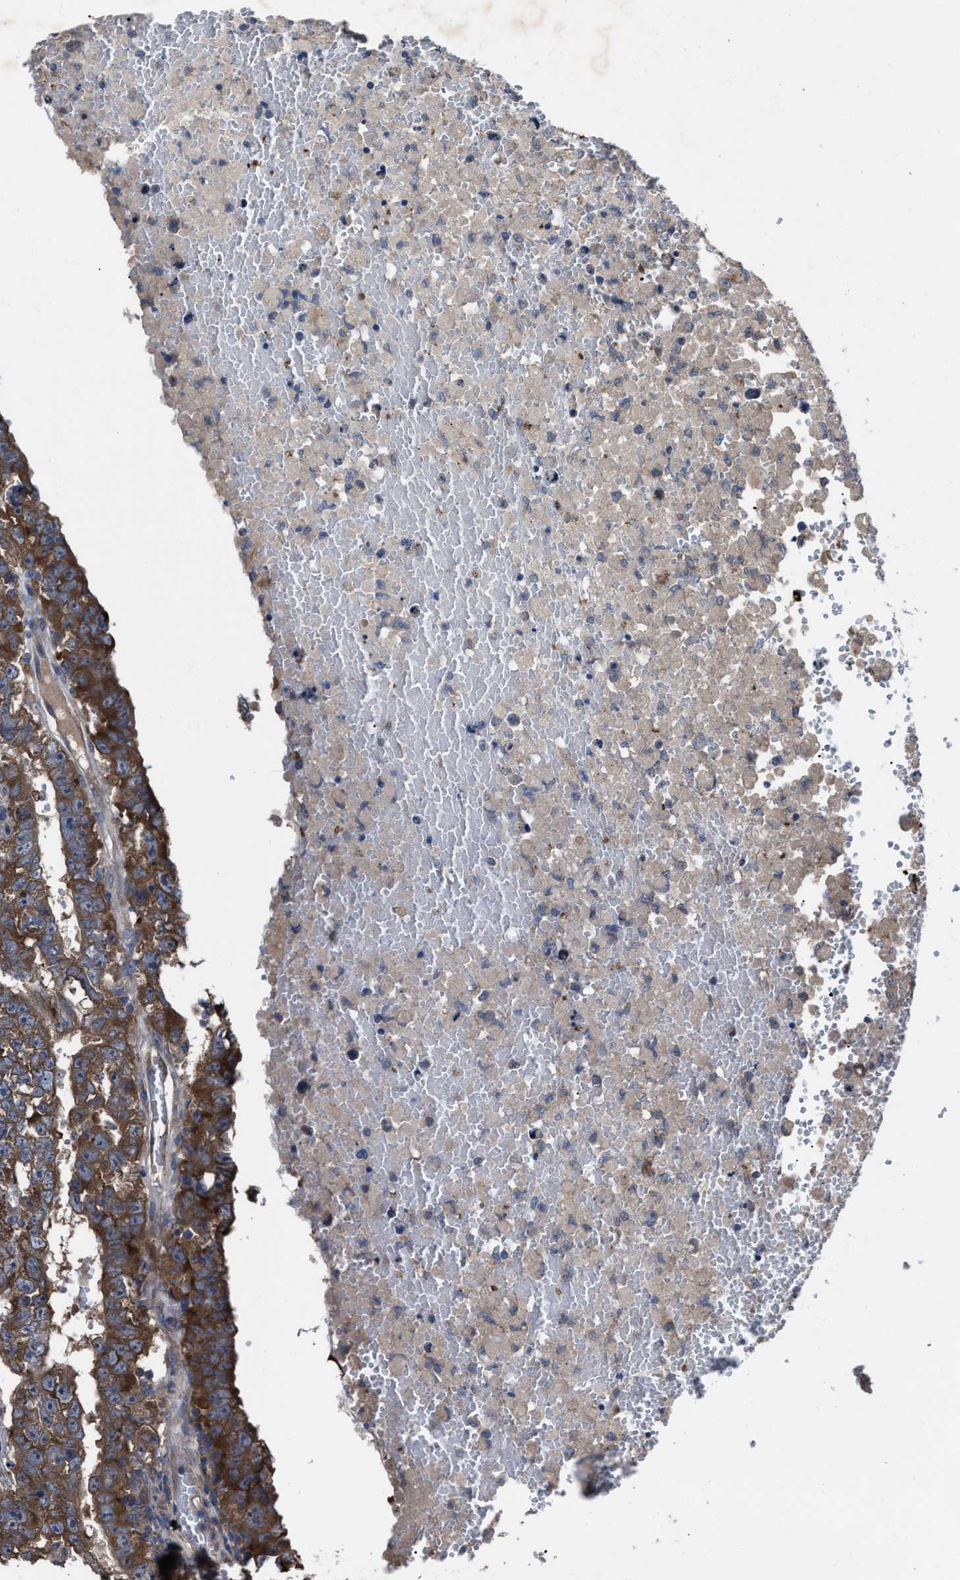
{"staining": {"intensity": "moderate", "quantity": ">75%", "location": "cytoplasmic/membranous"}, "tissue": "testis cancer", "cell_type": "Tumor cells", "image_type": "cancer", "snomed": [{"axis": "morphology", "description": "Carcinoma, Embryonal, NOS"}, {"axis": "topography", "description": "Testis"}], "caption": "IHC of human testis embryonal carcinoma demonstrates medium levels of moderate cytoplasmic/membranous expression in approximately >75% of tumor cells.", "gene": "UPF1", "patient": {"sex": "male", "age": 25}}